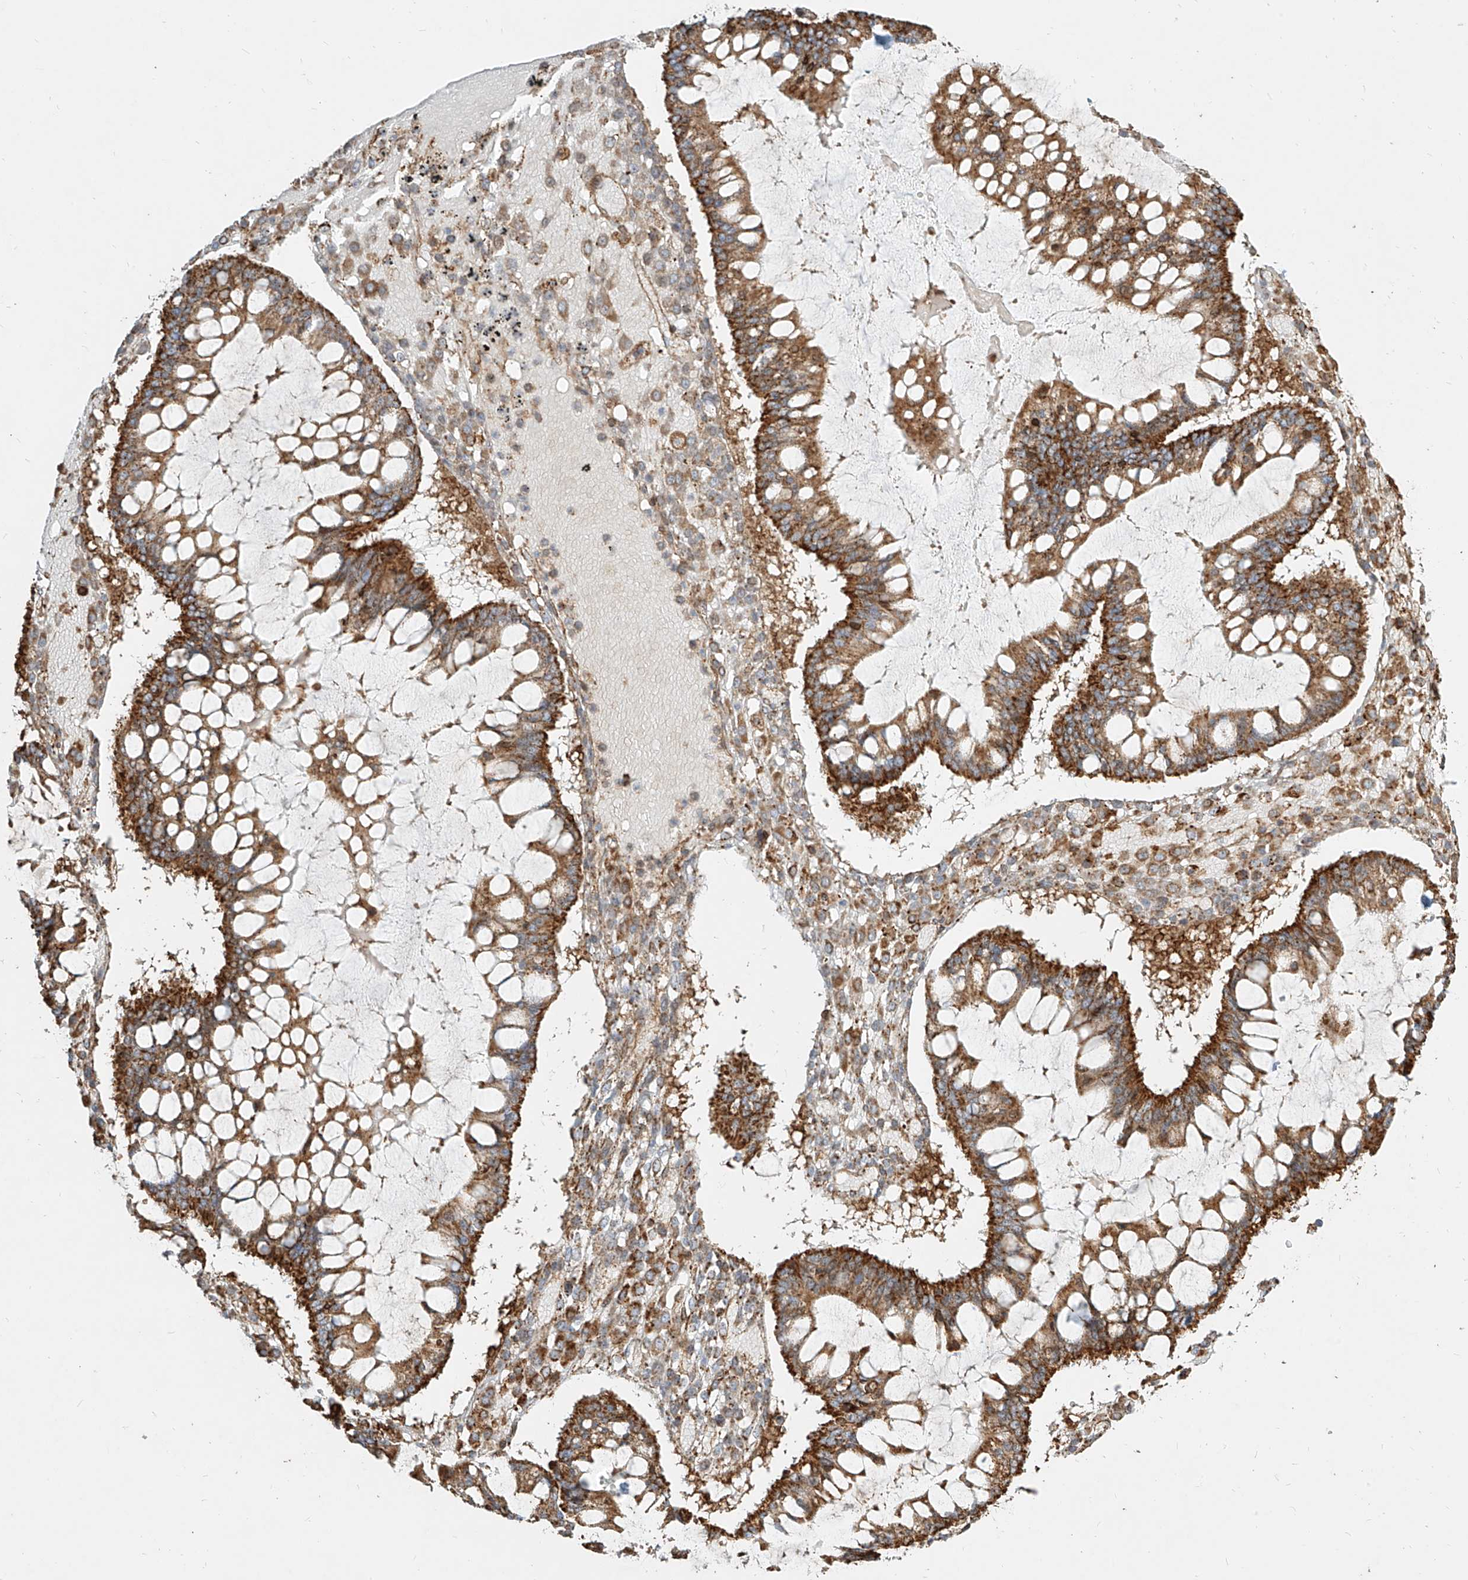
{"staining": {"intensity": "moderate", "quantity": ">75%", "location": "cytoplasmic/membranous"}, "tissue": "ovarian cancer", "cell_type": "Tumor cells", "image_type": "cancer", "snomed": [{"axis": "morphology", "description": "Cystadenocarcinoma, mucinous, NOS"}, {"axis": "topography", "description": "Ovary"}], "caption": "Ovarian cancer was stained to show a protein in brown. There is medium levels of moderate cytoplasmic/membranous staining in approximately >75% of tumor cells. The staining was performed using DAB to visualize the protein expression in brown, while the nuclei were stained in blue with hematoxylin (Magnification: 20x).", "gene": "MTX2", "patient": {"sex": "female", "age": 73}}